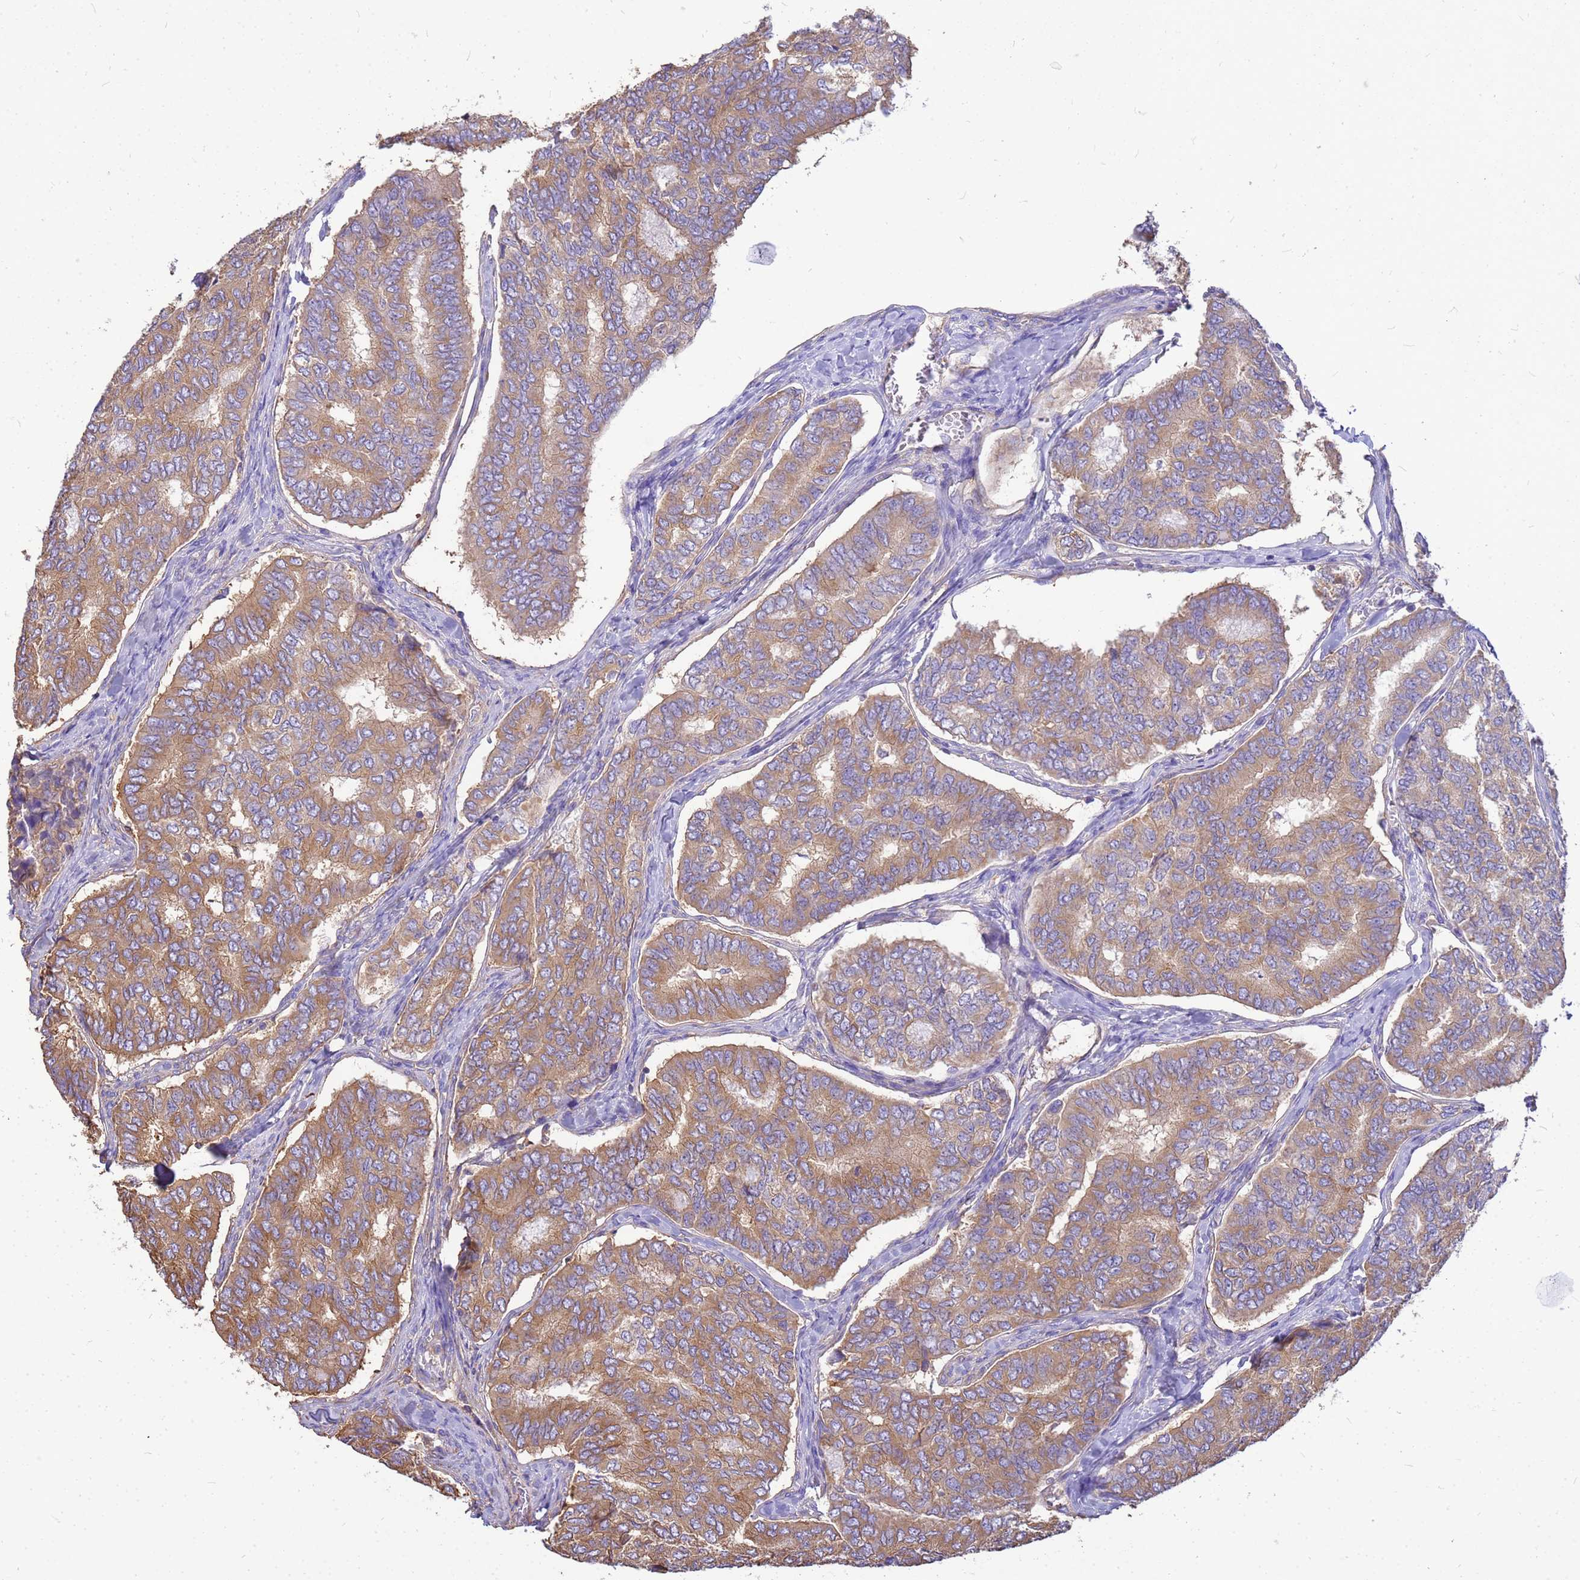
{"staining": {"intensity": "moderate", "quantity": ">75%", "location": "cytoplasmic/membranous"}, "tissue": "thyroid cancer", "cell_type": "Tumor cells", "image_type": "cancer", "snomed": [{"axis": "morphology", "description": "Papillary adenocarcinoma, NOS"}, {"axis": "topography", "description": "Thyroid gland"}], "caption": "Immunohistochemical staining of thyroid papillary adenocarcinoma displays medium levels of moderate cytoplasmic/membranous protein staining in about >75% of tumor cells.", "gene": "TUBB1", "patient": {"sex": "female", "age": 35}}